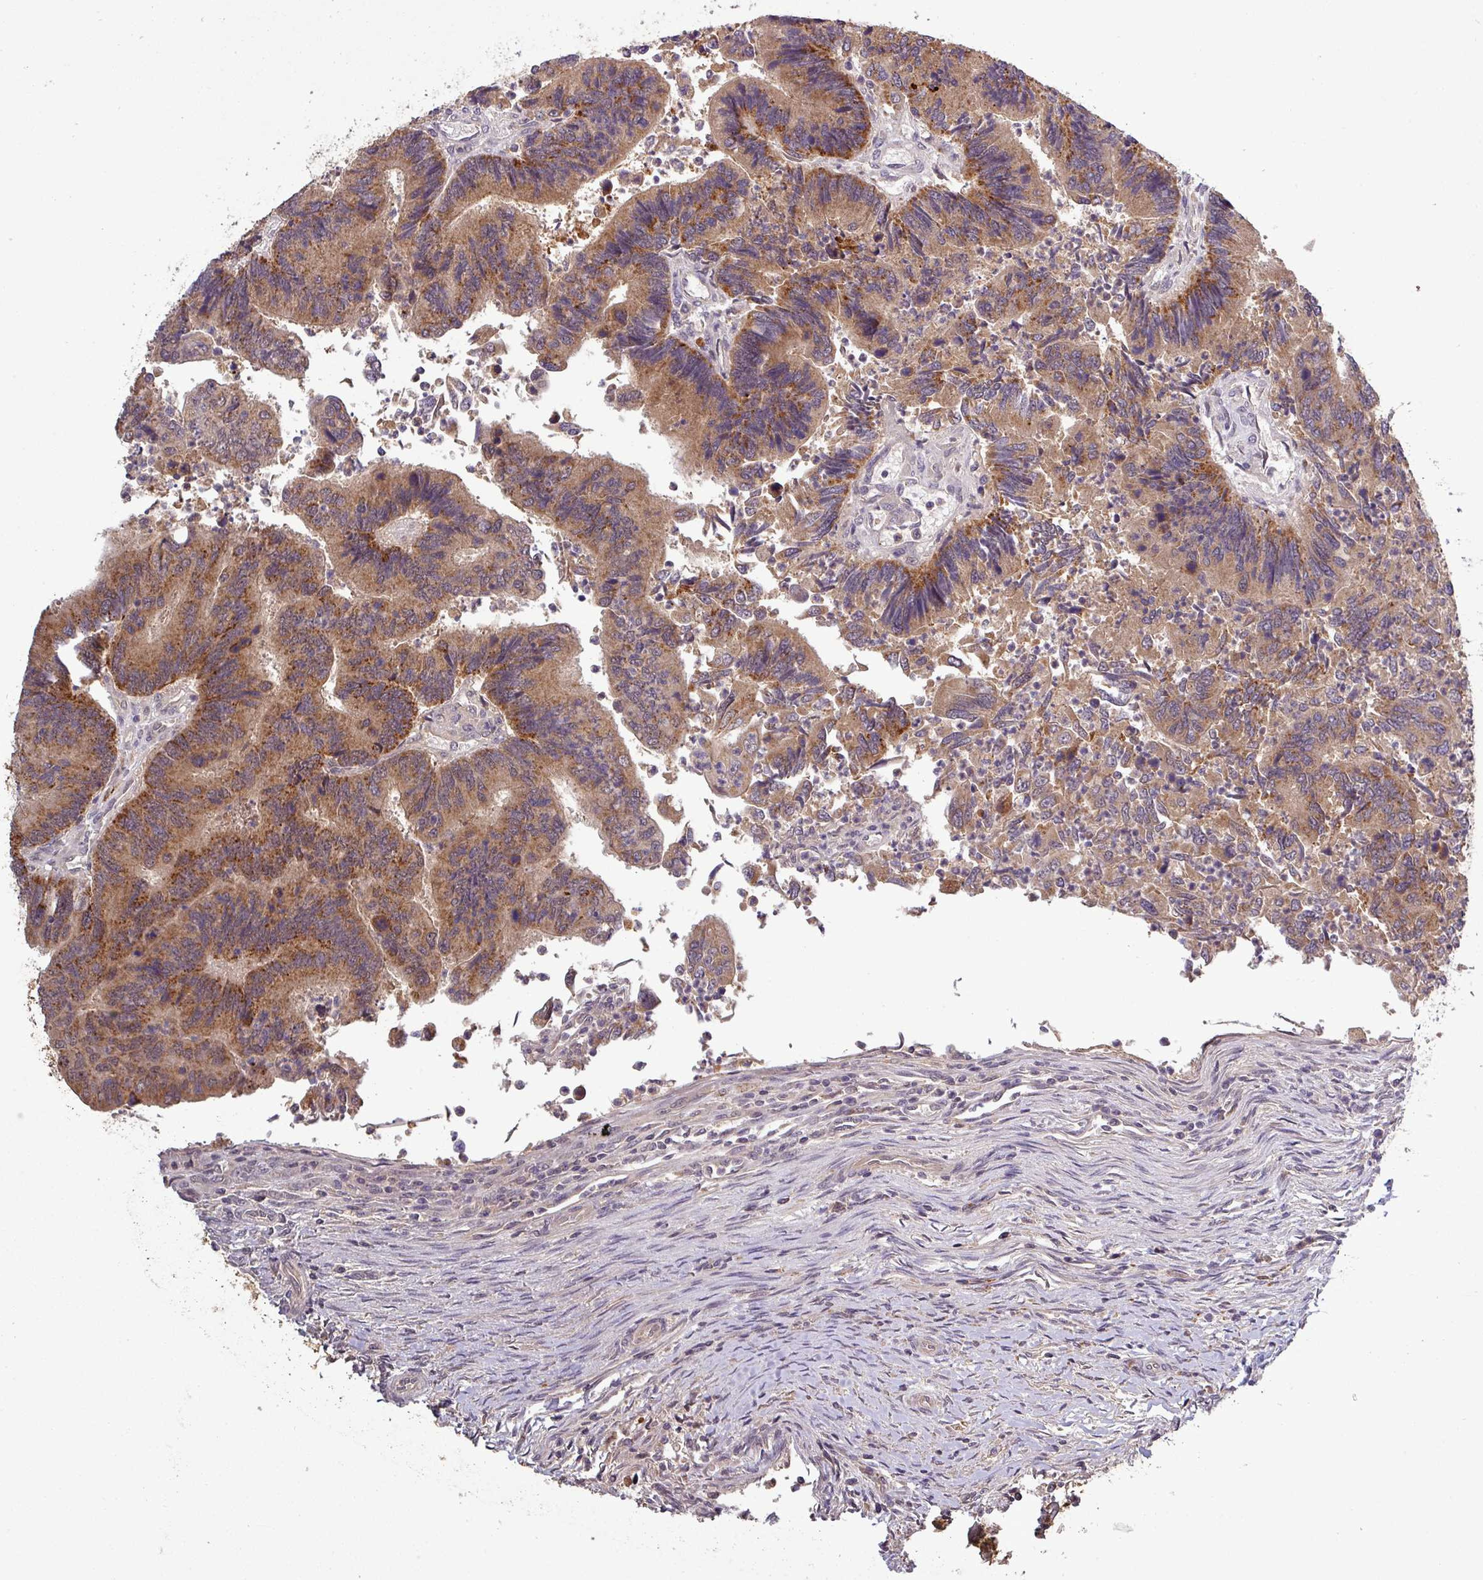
{"staining": {"intensity": "moderate", "quantity": ">75%", "location": "cytoplasmic/membranous"}, "tissue": "colorectal cancer", "cell_type": "Tumor cells", "image_type": "cancer", "snomed": [{"axis": "morphology", "description": "Adenocarcinoma, NOS"}, {"axis": "topography", "description": "Colon"}], "caption": "Immunohistochemistry (DAB (3,3'-diaminobenzidine)) staining of adenocarcinoma (colorectal) exhibits moderate cytoplasmic/membranous protein expression in about >75% of tumor cells. (DAB (3,3'-diaminobenzidine) IHC with brightfield microscopy, high magnification).", "gene": "PUS1", "patient": {"sex": "female", "age": 67}}